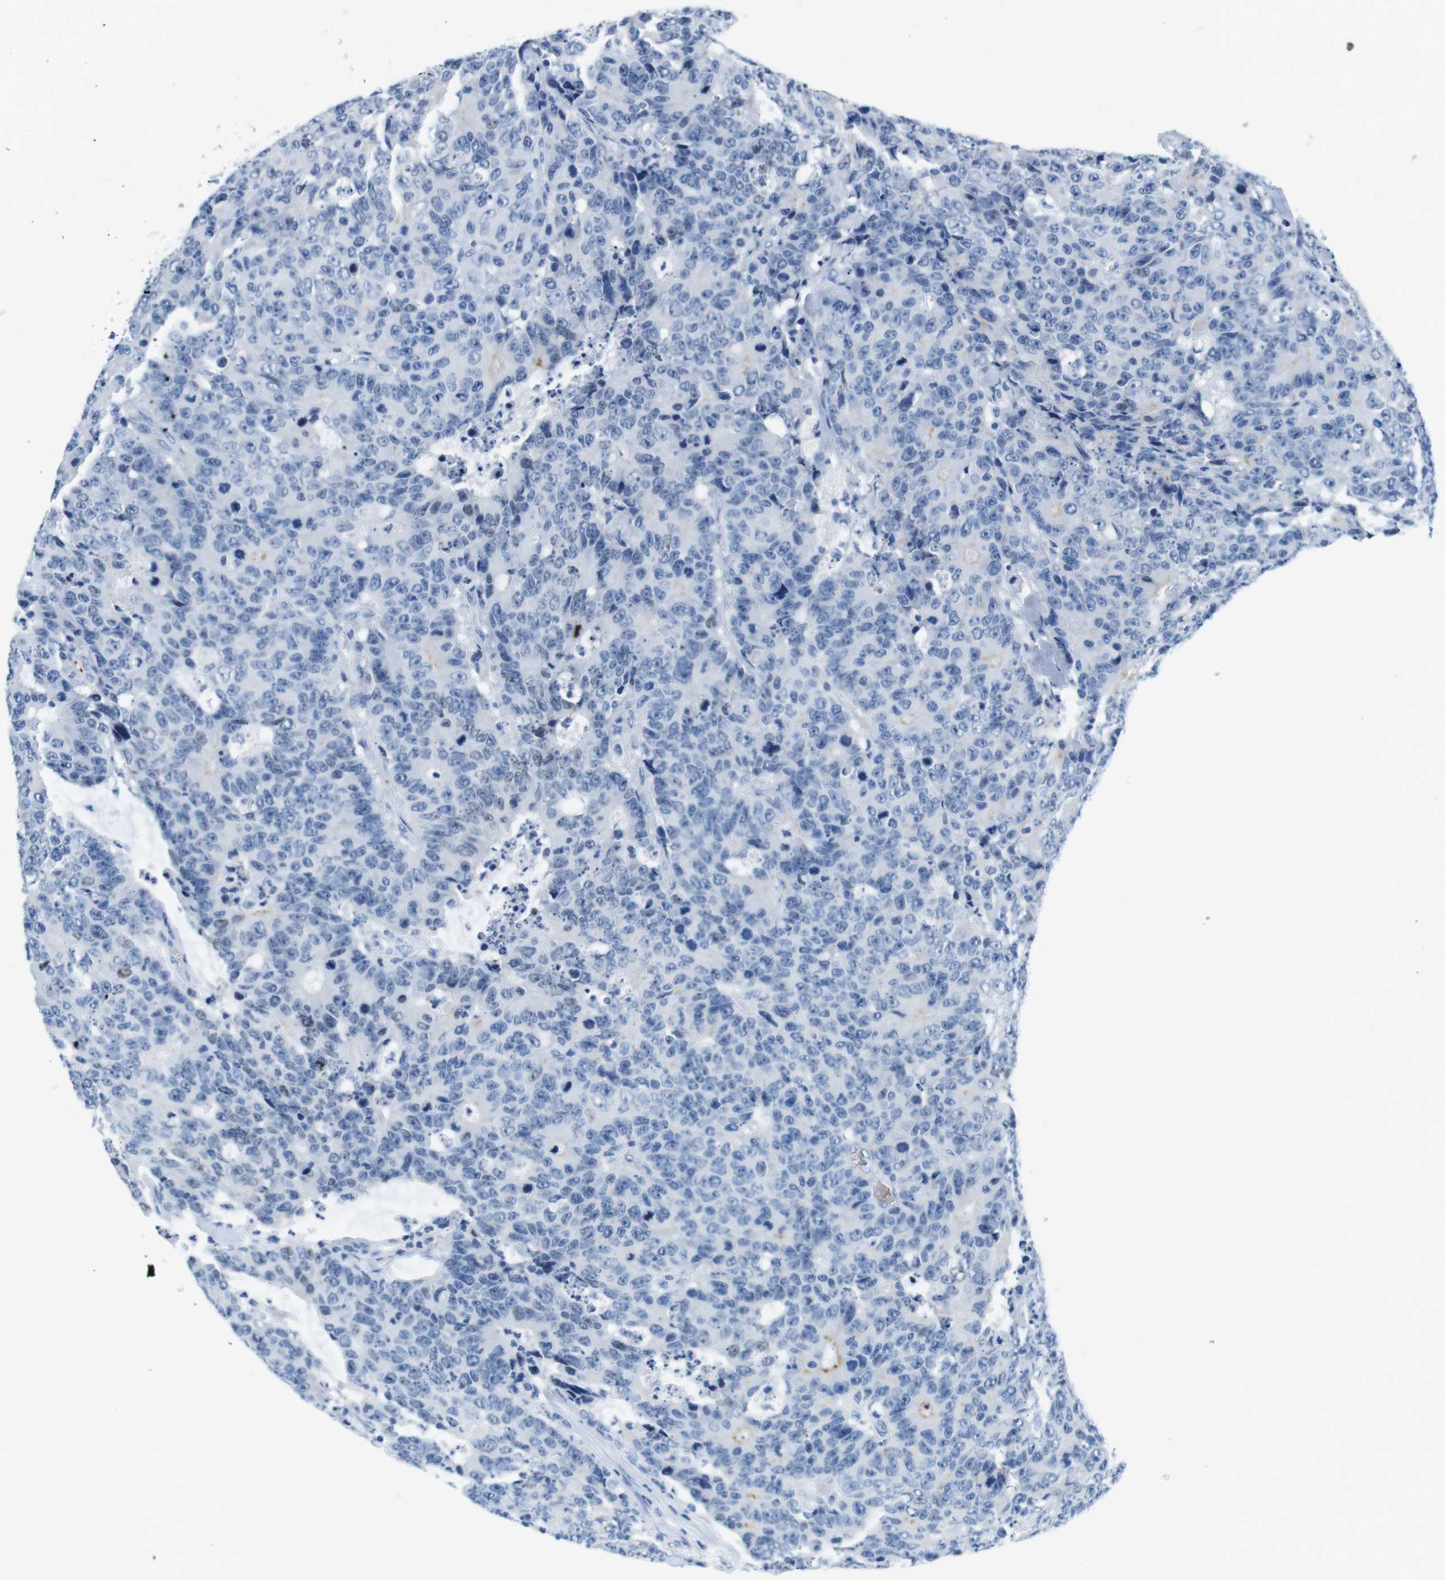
{"staining": {"intensity": "negative", "quantity": "none", "location": "none"}, "tissue": "colorectal cancer", "cell_type": "Tumor cells", "image_type": "cancer", "snomed": [{"axis": "morphology", "description": "Adenocarcinoma, NOS"}, {"axis": "topography", "description": "Colon"}], "caption": "Immunohistochemistry photomicrograph of neoplastic tissue: colorectal cancer stained with DAB shows no significant protein positivity in tumor cells.", "gene": "TFAP2C", "patient": {"sex": "female", "age": 86}}